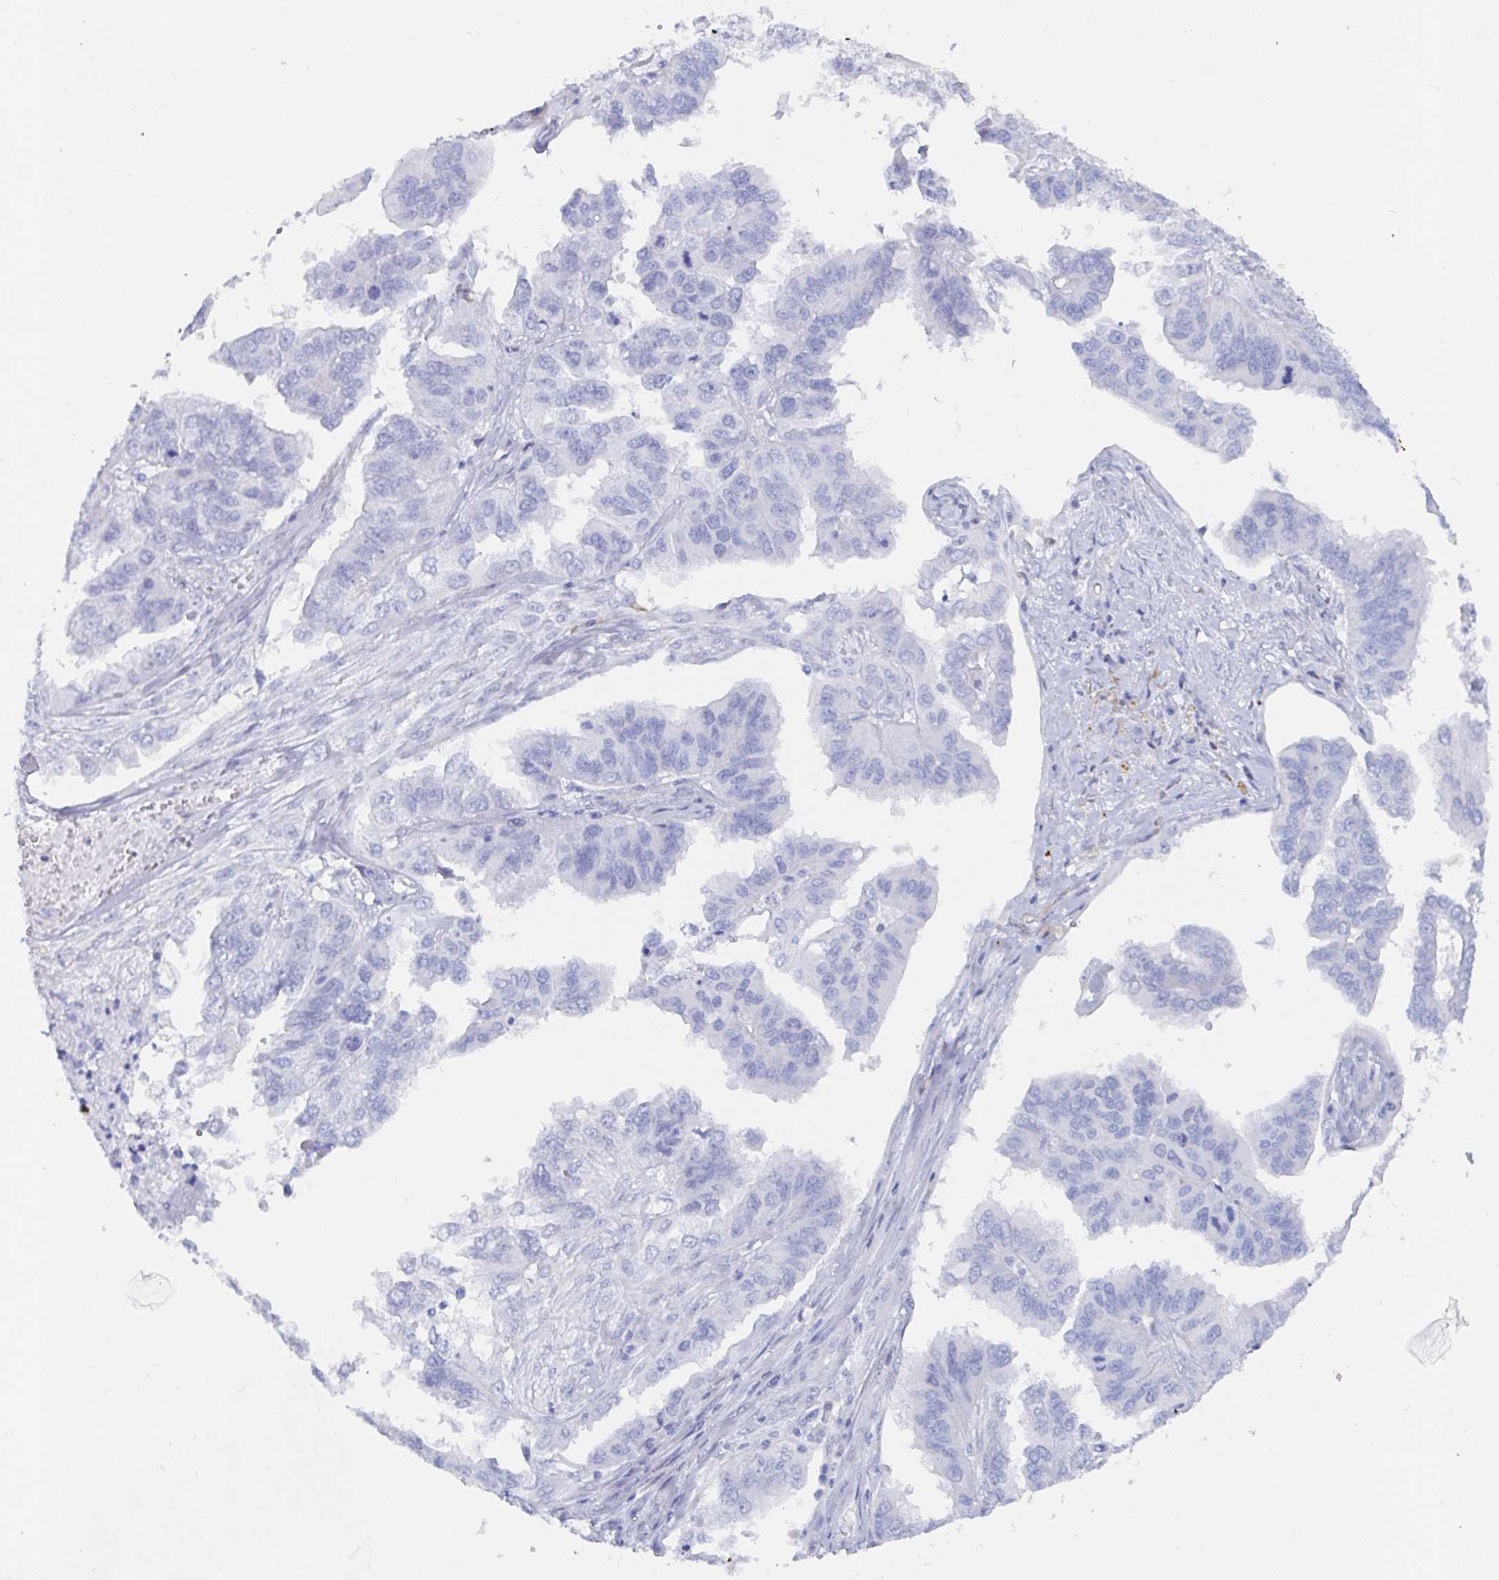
{"staining": {"intensity": "negative", "quantity": "none", "location": "none"}, "tissue": "ovarian cancer", "cell_type": "Tumor cells", "image_type": "cancer", "snomed": [{"axis": "morphology", "description": "Cystadenocarcinoma, serous, NOS"}, {"axis": "topography", "description": "Ovary"}], "caption": "DAB immunohistochemical staining of ovarian cancer (serous cystadenocarcinoma) reveals no significant positivity in tumor cells. Nuclei are stained in blue.", "gene": "PACSIN1", "patient": {"sex": "female", "age": 79}}